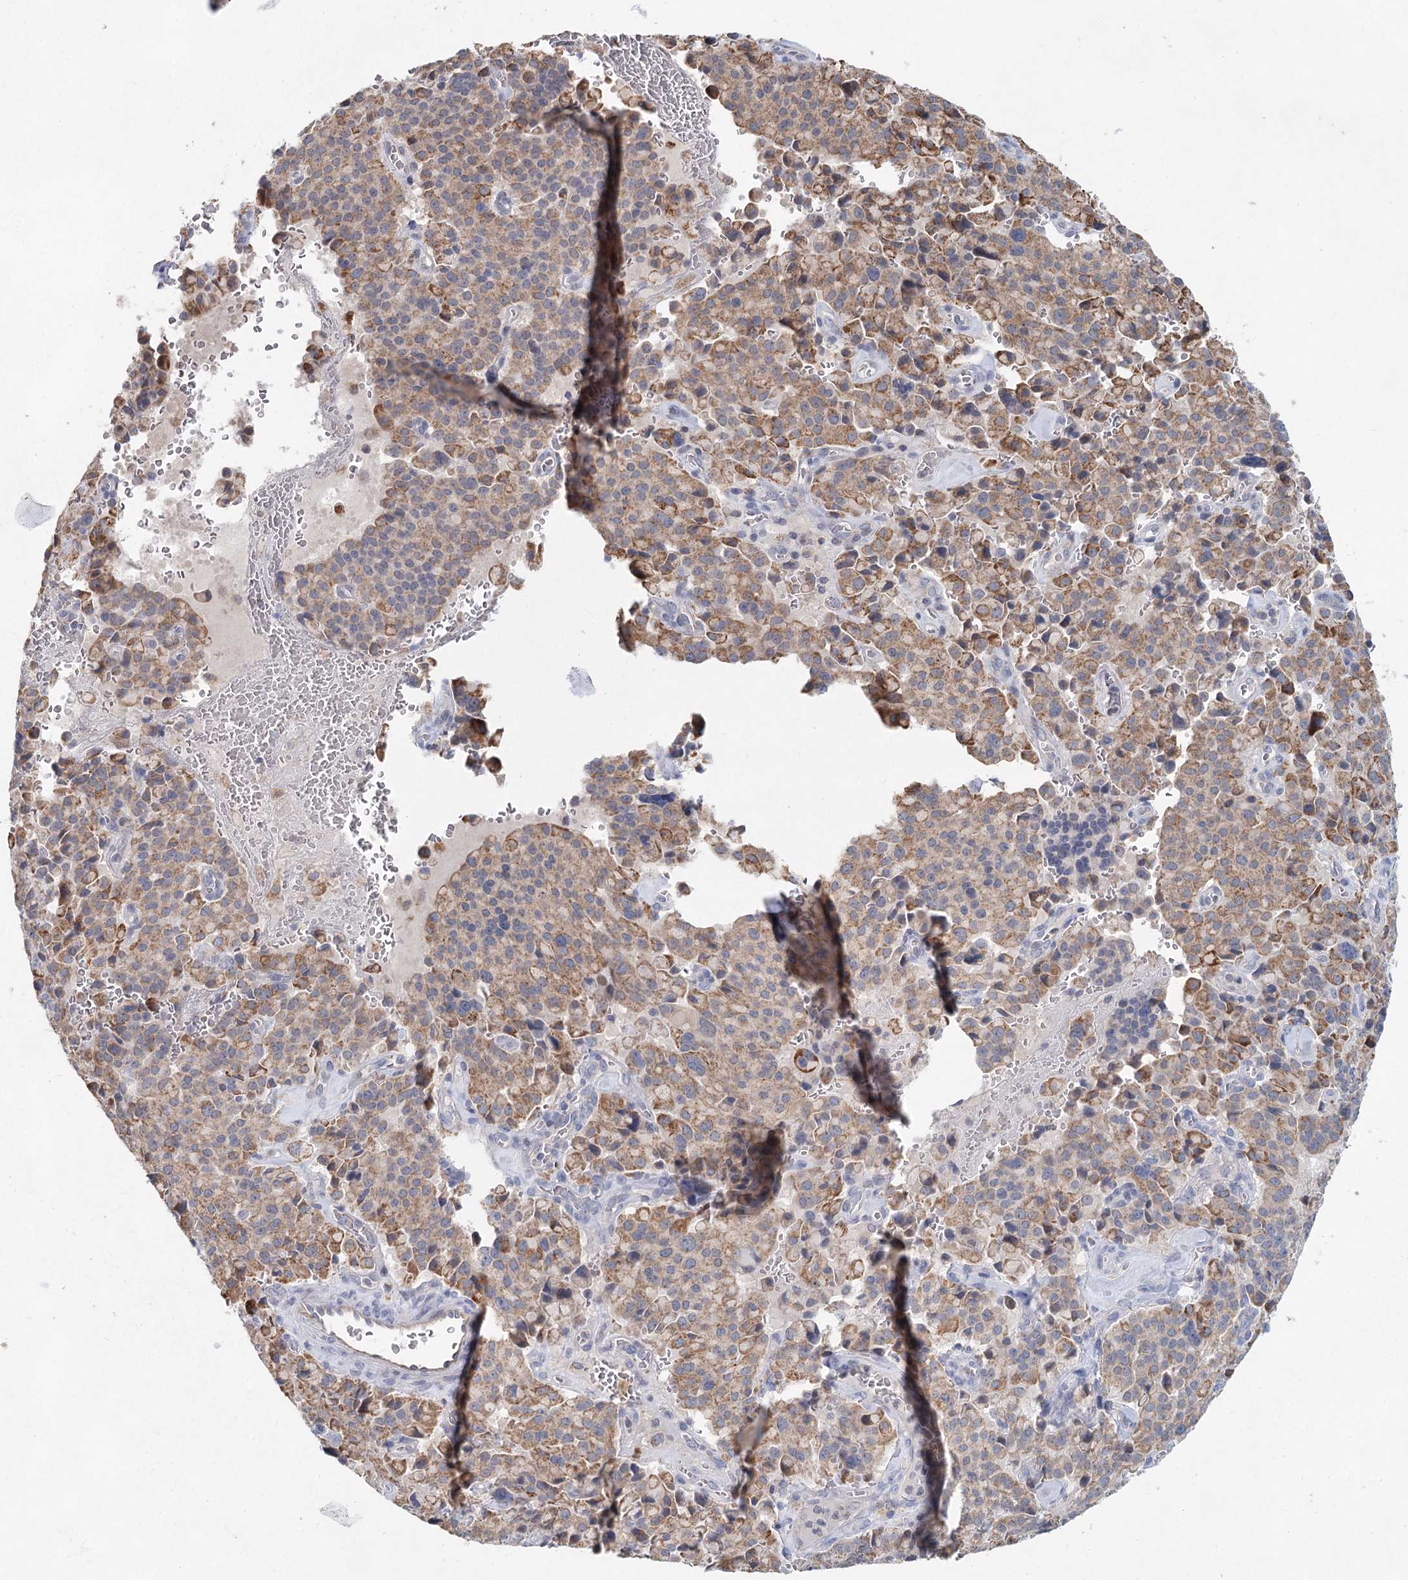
{"staining": {"intensity": "moderate", "quantity": ">75%", "location": "cytoplasmic/membranous"}, "tissue": "pancreatic cancer", "cell_type": "Tumor cells", "image_type": "cancer", "snomed": [{"axis": "morphology", "description": "Adenocarcinoma, NOS"}, {"axis": "topography", "description": "Pancreas"}], "caption": "DAB immunohistochemical staining of human pancreatic cancer (adenocarcinoma) displays moderate cytoplasmic/membranous protein positivity in approximately >75% of tumor cells.", "gene": "XPO6", "patient": {"sex": "male", "age": 65}}